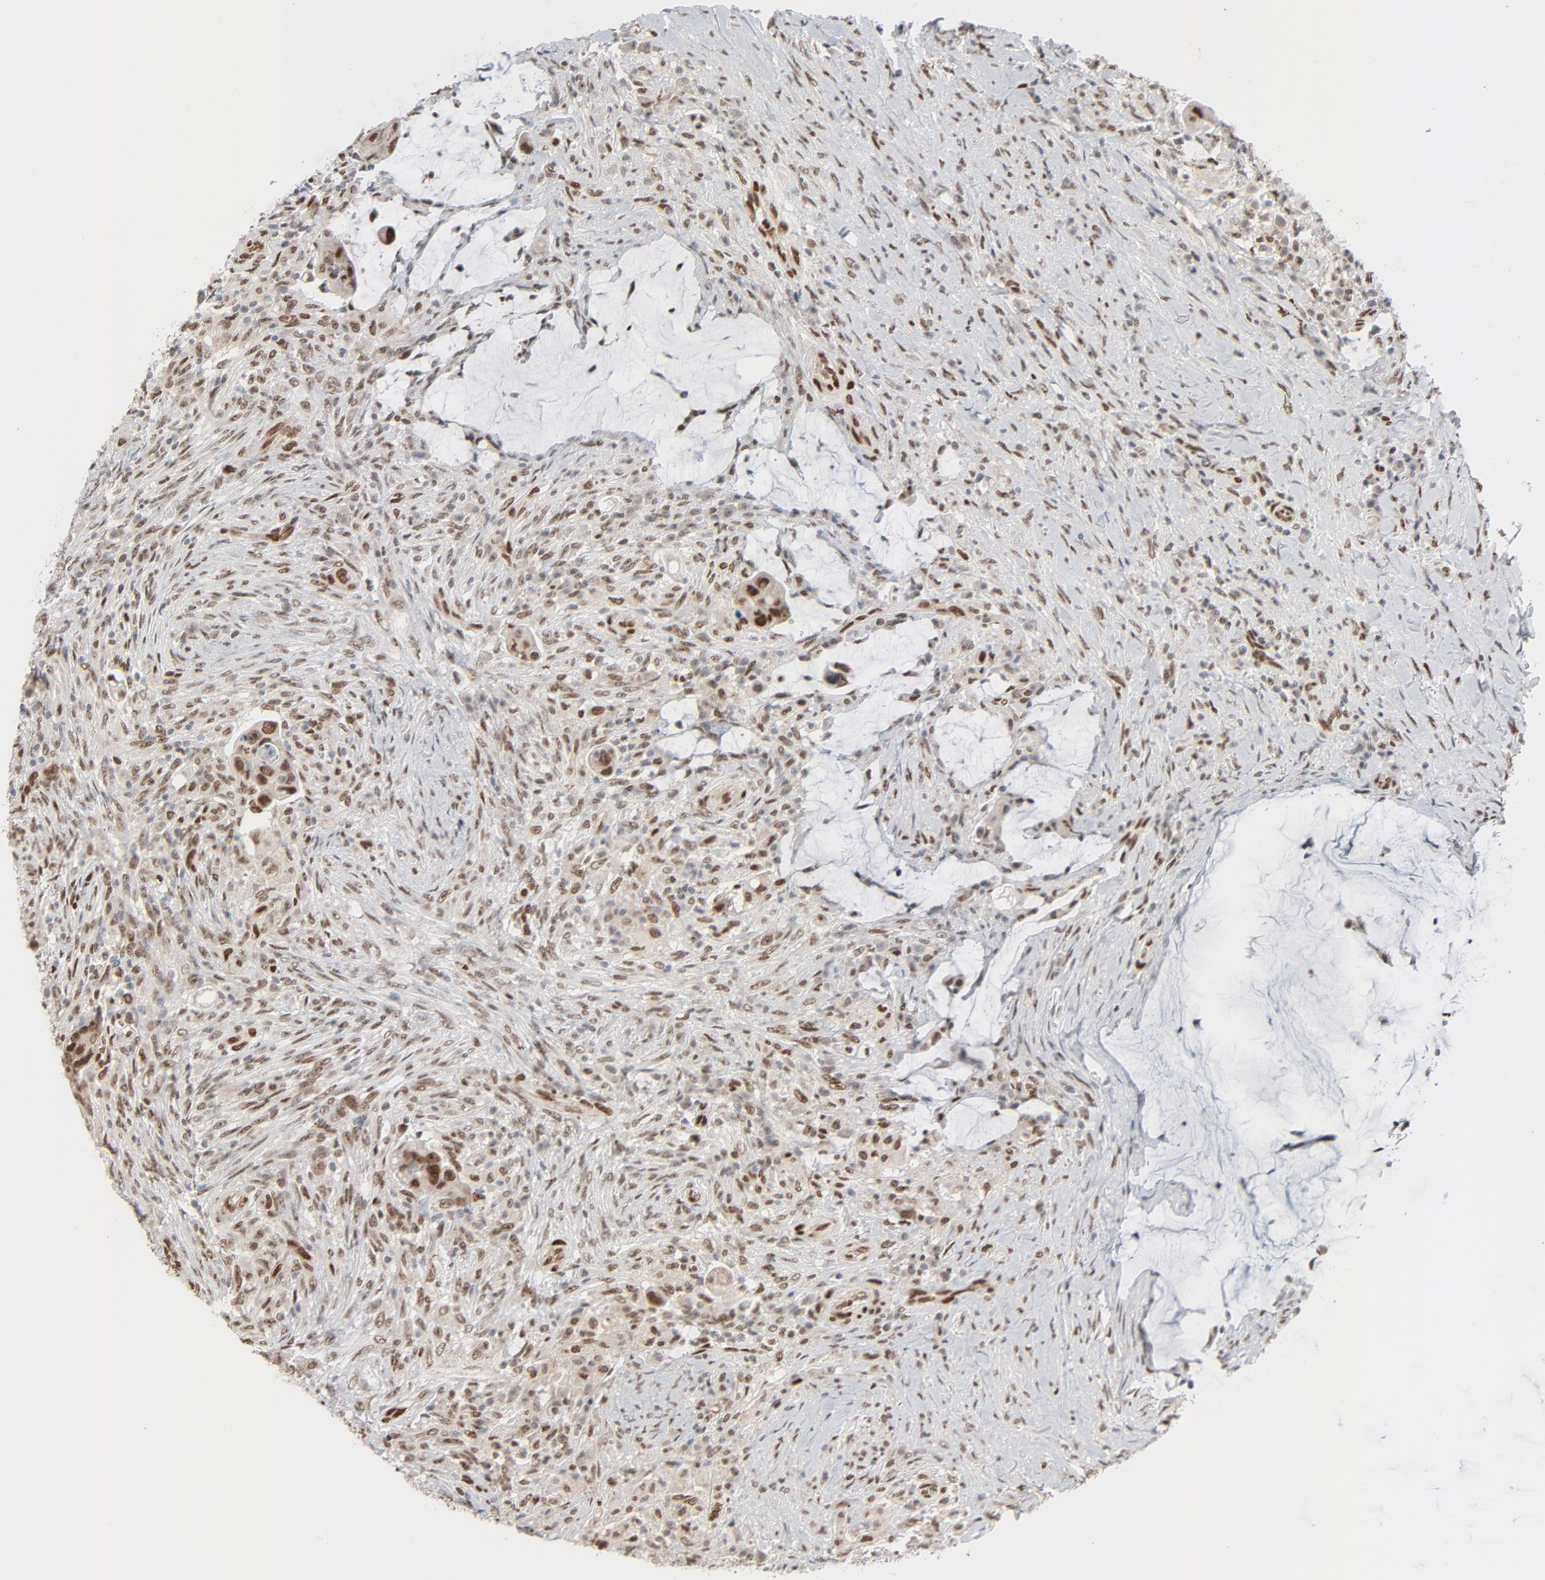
{"staining": {"intensity": "strong", "quantity": ">75%", "location": "nuclear"}, "tissue": "colorectal cancer", "cell_type": "Tumor cells", "image_type": "cancer", "snomed": [{"axis": "morphology", "description": "Adenocarcinoma, NOS"}, {"axis": "topography", "description": "Rectum"}], "caption": "The histopathology image displays a brown stain indicating the presence of a protein in the nuclear of tumor cells in colorectal cancer. (Brightfield microscopy of DAB IHC at high magnification).", "gene": "CUX1", "patient": {"sex": "female", "age": 71}}